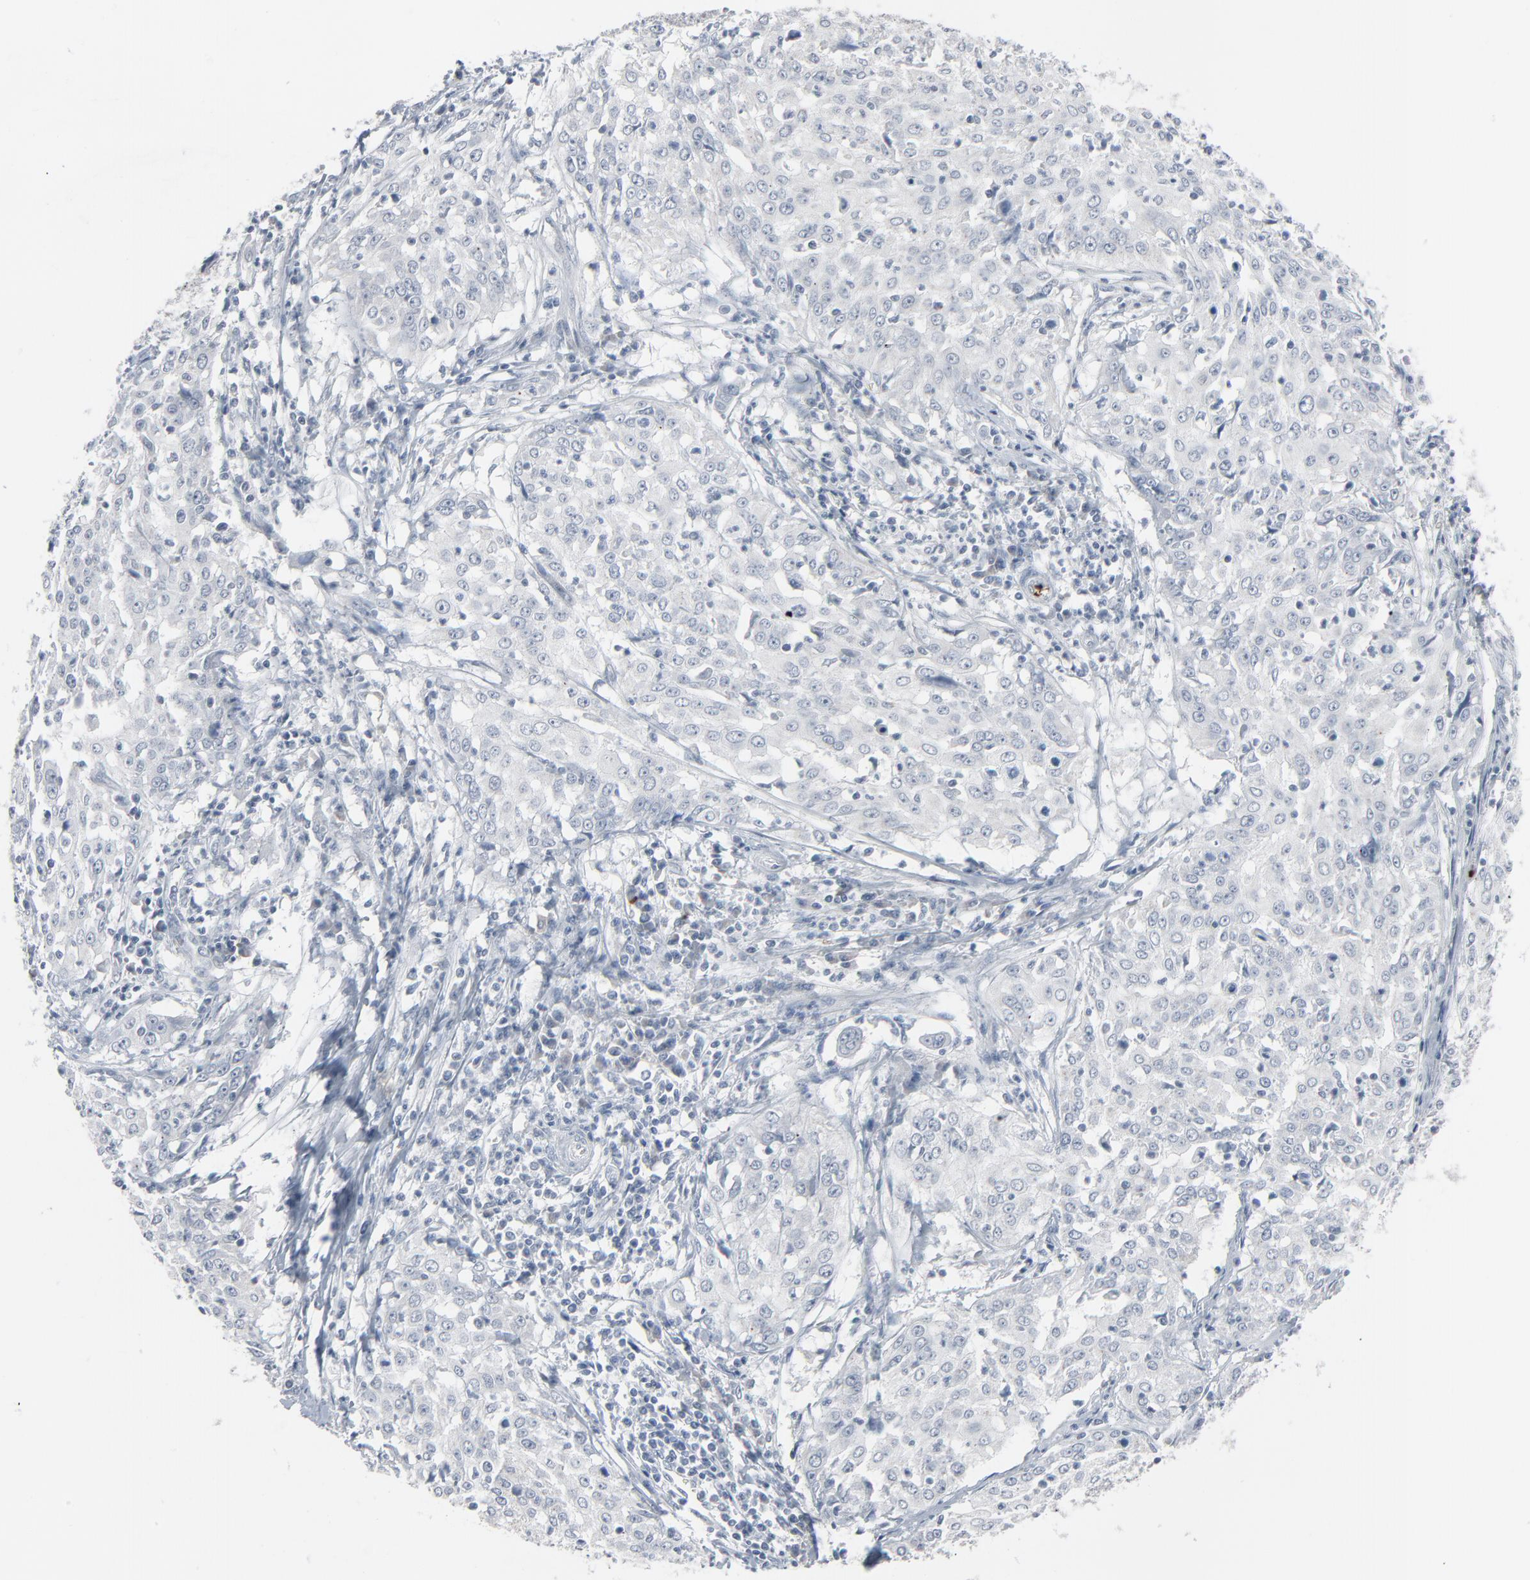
{"staining": {"intensity": "negative", "quantity": "none", "location": "none"}, "tissue": "cervical cancer", "cell_type": "Tumor cells", "image_type": "cancer", "snomed": [{"axis": "morphology", "description": "Squamous cell carcinoma, NOS"}, {"axis": "topography", "description": "Cervix"}], "caption": "Human squamous cell carcinoma (cervical) stained for a protein using IHC exhibits no expression in tumor cells.", "gene": "SAGE1", "patient": {"sex": "female", "age": 39}}